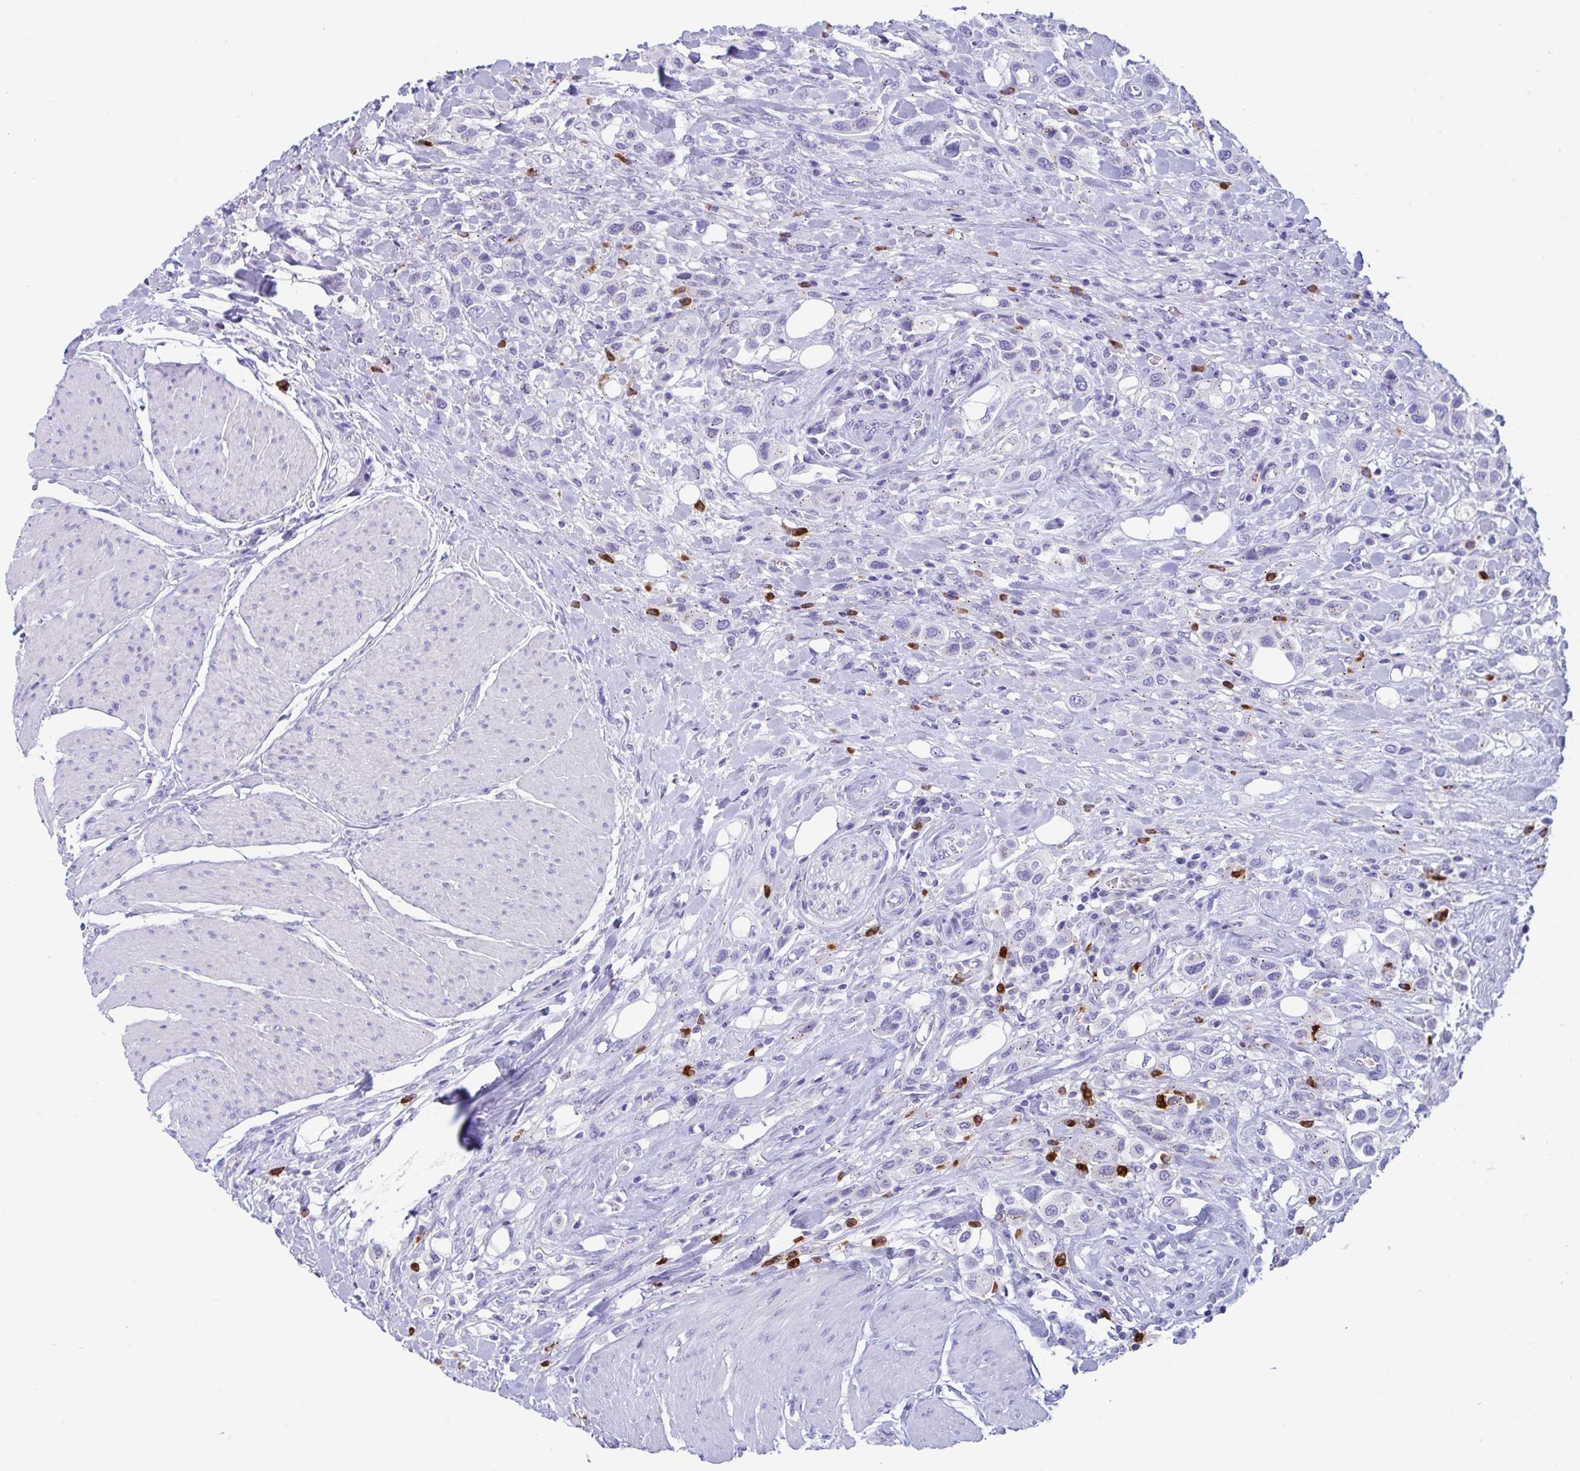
{"staining": {"intensity": "negative", "quantity": "none", "location": "none"}, "tissue": "urothelial cancer", "cell_type": "Tumor cells", "image_type": "cancer", "snomed": [{"axis": "morphology", "description": "Urothelial carcinoma, High grade"}, {"axis": "topography", "description": "Urinary bladder"}], "caption": "Immunohistochemistry (IHC) image of neoplastic tissue: human high-grade urothelial carcinoma stained with DAB displays no significant protein expression in tumor cells.", "gene": "RNASE3", "patient": {"sex": "male", "age": 50}}